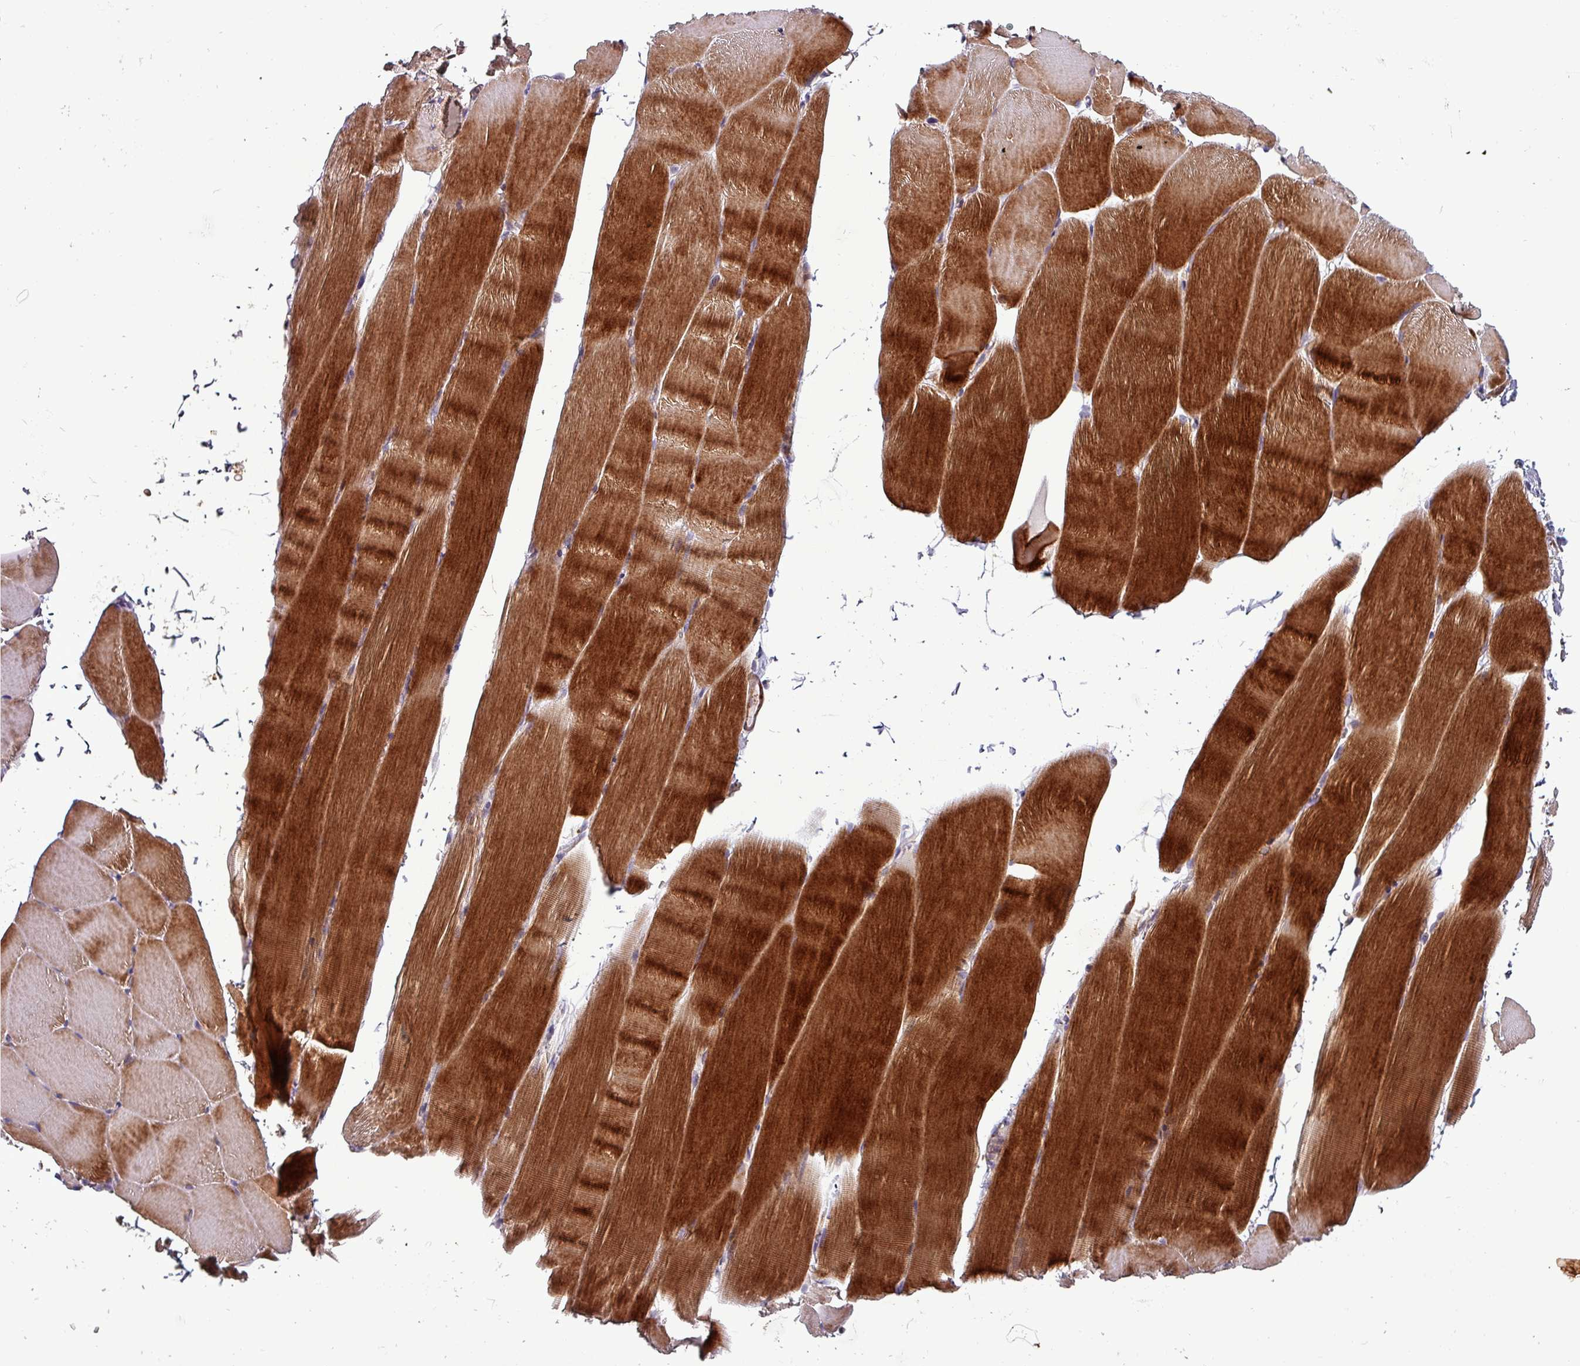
{"staining": {"intensity": "strong", "quantity": ">75%", "location": "cytoplasmic/membranous"}, "tissue": "skeletal muscle", "cell_type": "Myocytes", "image_type": "normal", "snomed": [{"axis": "morphology", "description": "Normal tissue, NOS"}, {"axis": "topography", "description": "Skeletal muscle"}, {"axis": "topography", "description": "Parathyroid gland"}], "caption": "Myocytes show high levels of strong cytoplasmic/membranous positivity in about >75% of cells in normal skeletal muscle. (IHC, brightfield microscopy, high magnification).", "gene": "TPRA1", "patient": {"sex": "female", "age": 37}}